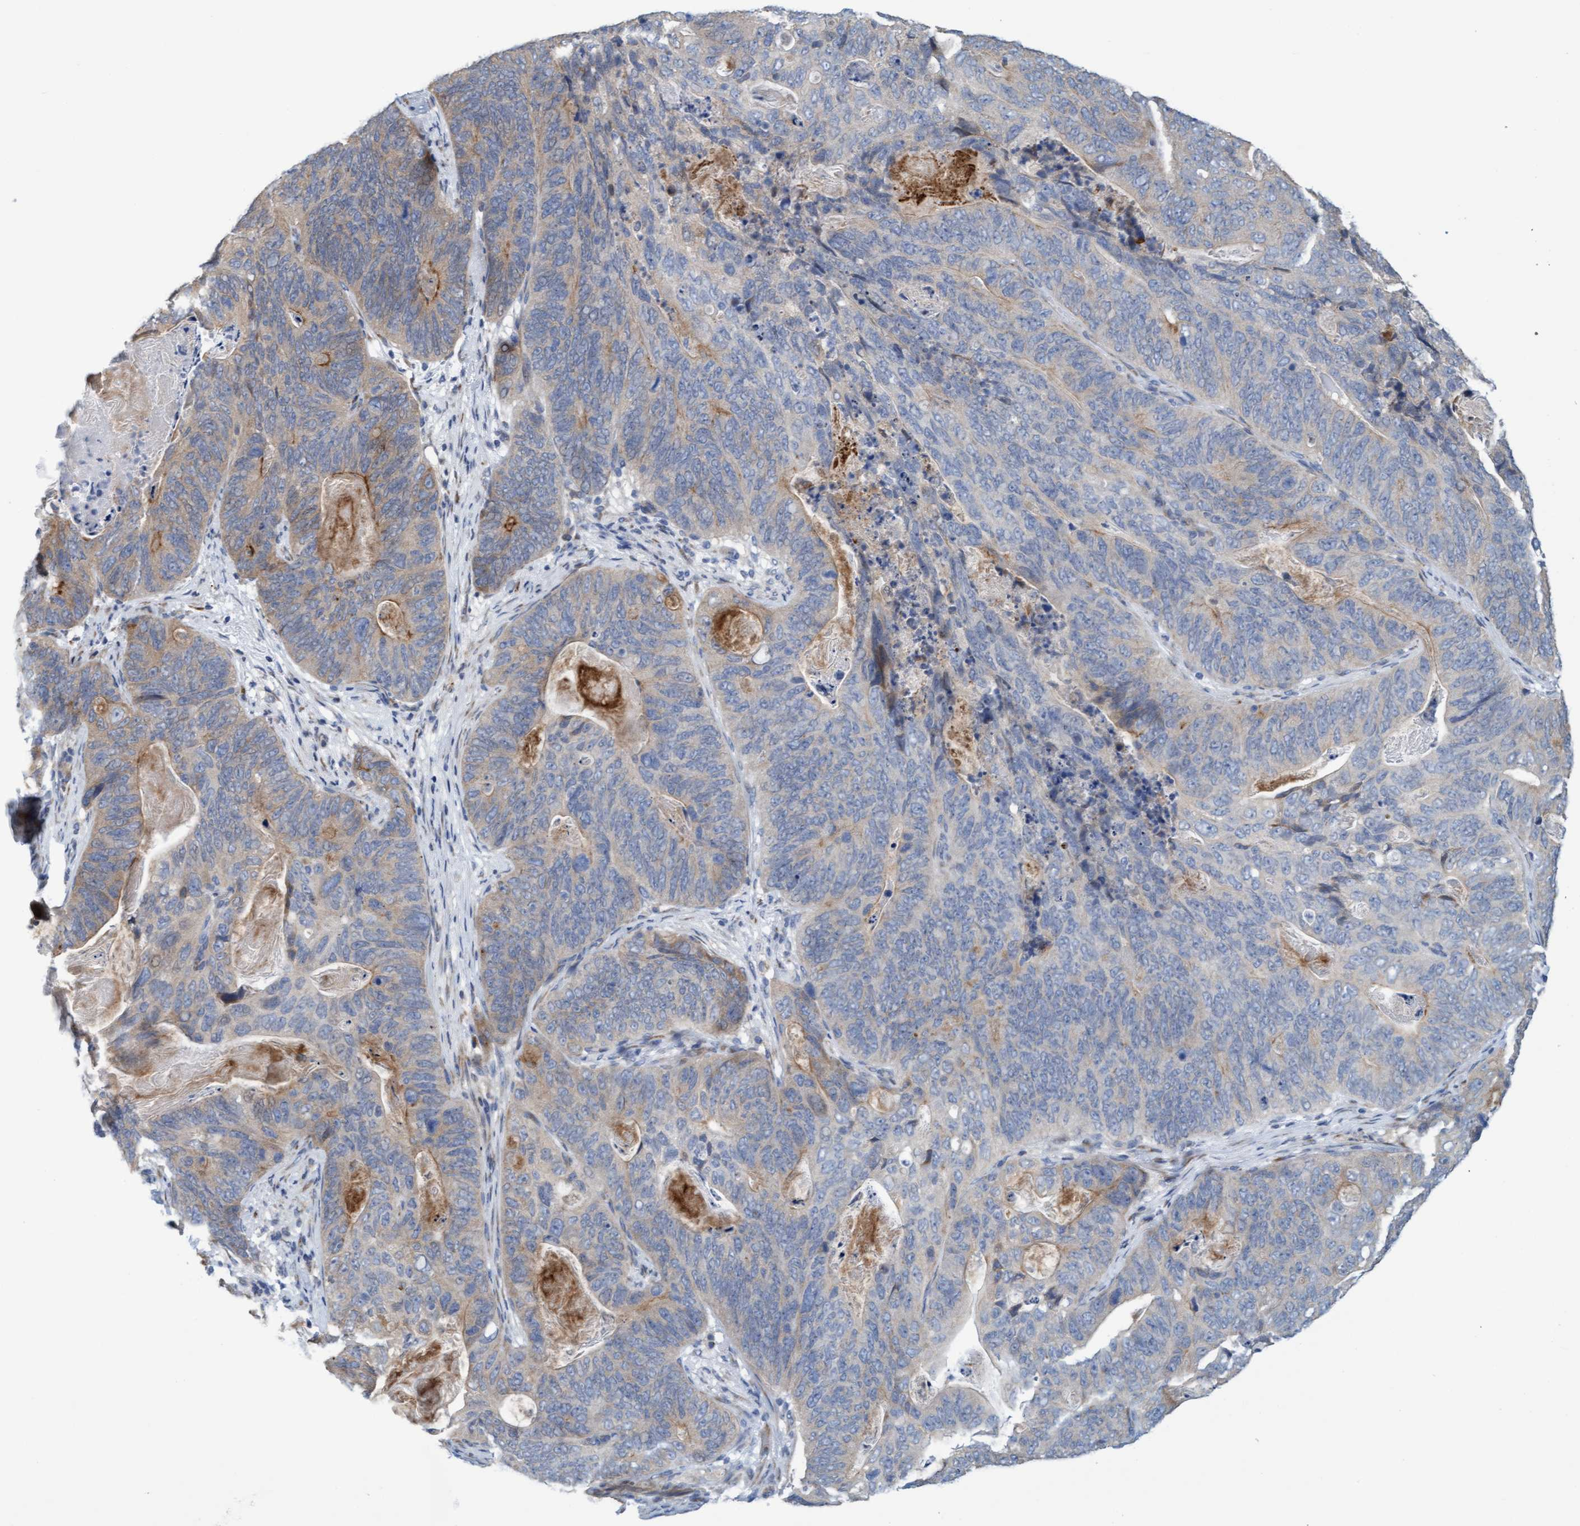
{"staining": {"intensity": "weak", "quantity": "<25%", "location": "cytoplasmic/membranous"}, "tissue": "stomach cancer", "cell_type": "Tumor cells", "image_type": "cancer", "snomed": [{"axis": "morphology", "description": "Normal tissue, NOS"}, {"axis": "morphology", "description": "Adenocarcinoma, NOS"}, {"axis": "topography", "description": "Stomach"}], "caption": "Tumor cells show no significant protein staining in stomach adenocarcinoma. (DAB immunohistochemistry (IHC), high magnification).", "gene": "SLC28A3", "patient": {"sex": "female", "age": 89}}